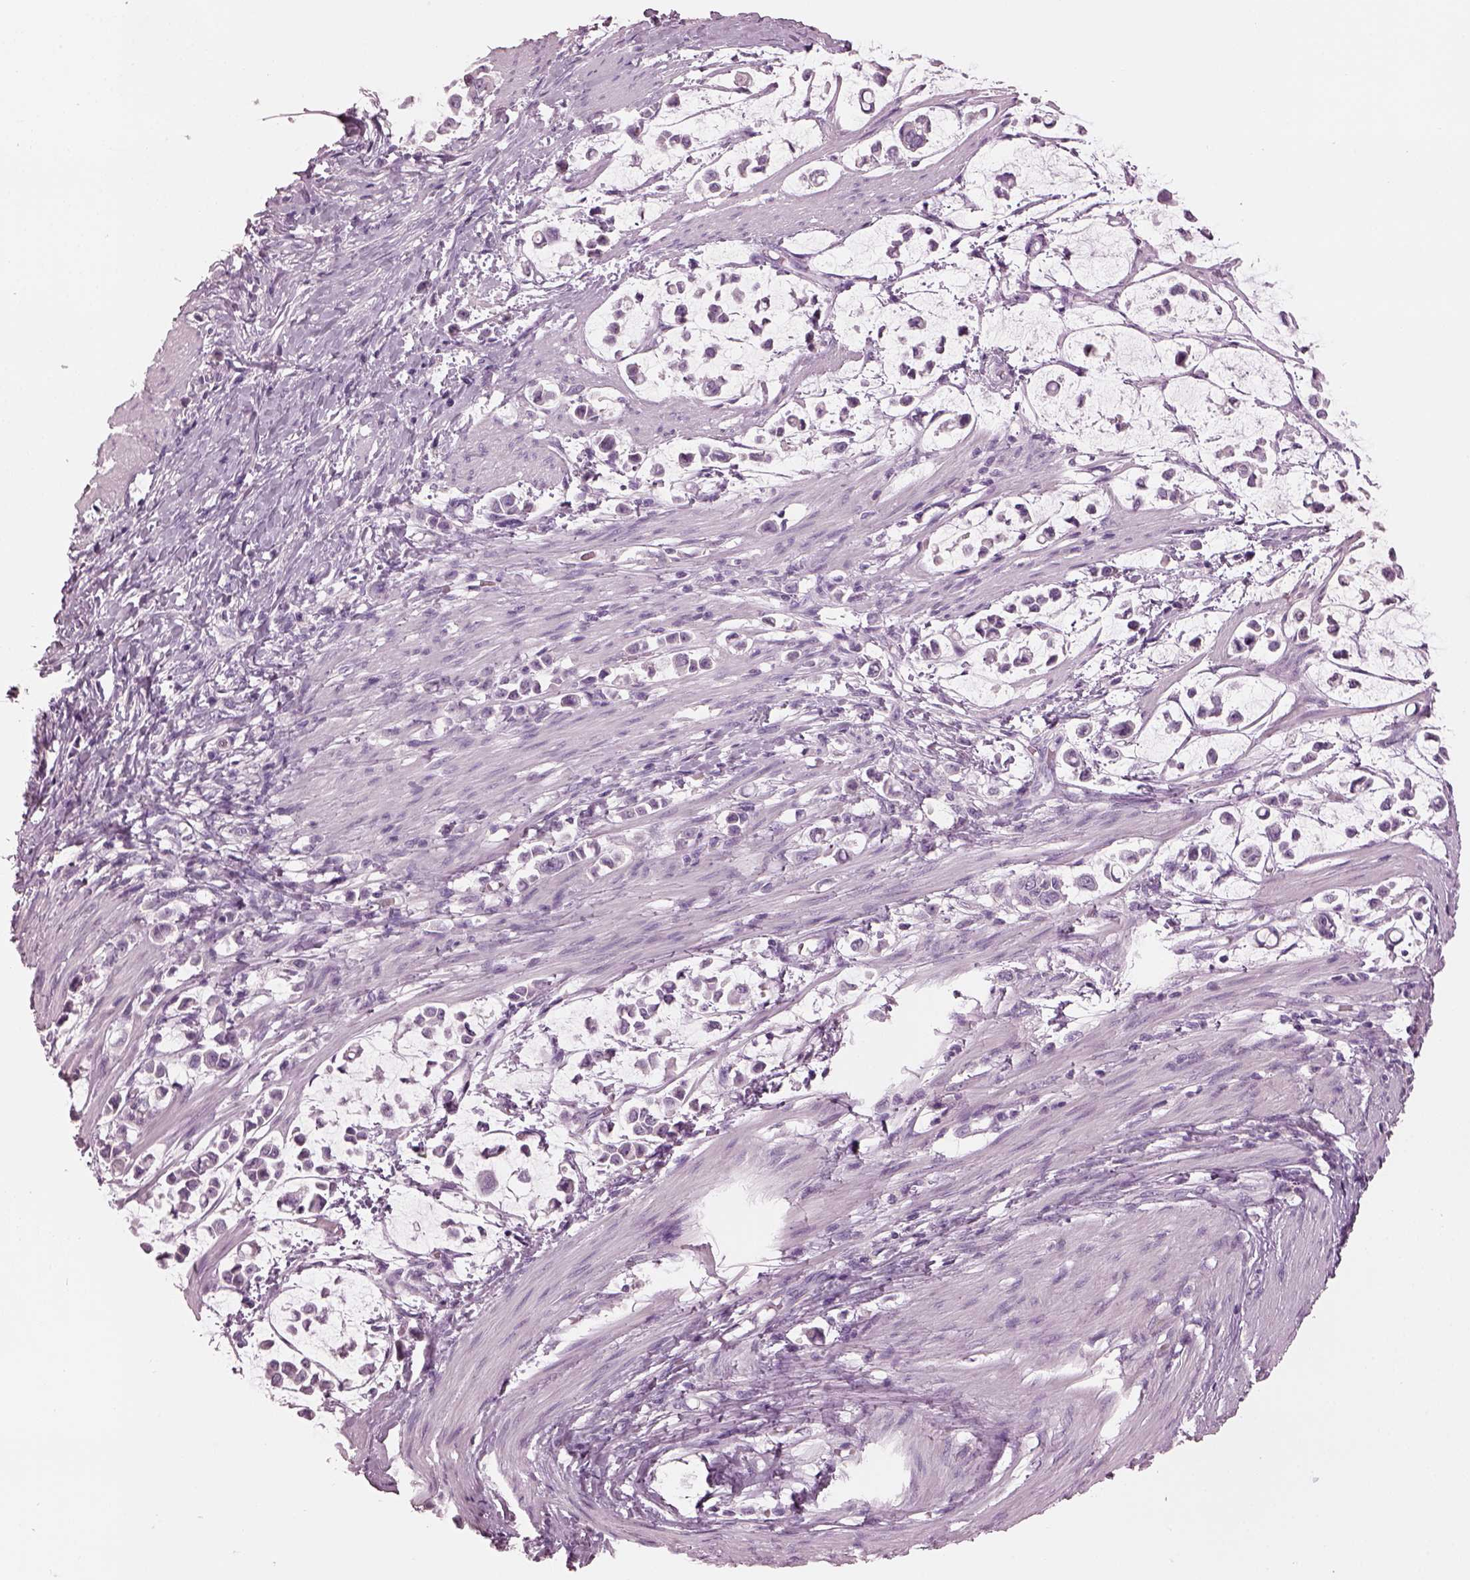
{"staining": {"intensity": "negative", "quantity": "none", "location": "none"}, "tissue": "stomach cancer", "cell_type": "Tumor cells", "image_type": "cancer", "snomed": [{"axis": "morphology", "description": "Adenocarcinoma, NOS"}, {"axis": "topography", "description": "Stomach"}], "caption": "High power microscopy photomicrograph of an immunohistochemistry micrograph of stomach cancer (adenocarcinoma), revealing no significant positivity in tumor cells.", "gene": "PACRG", "patient": {"sex": "male", "age": 82}}